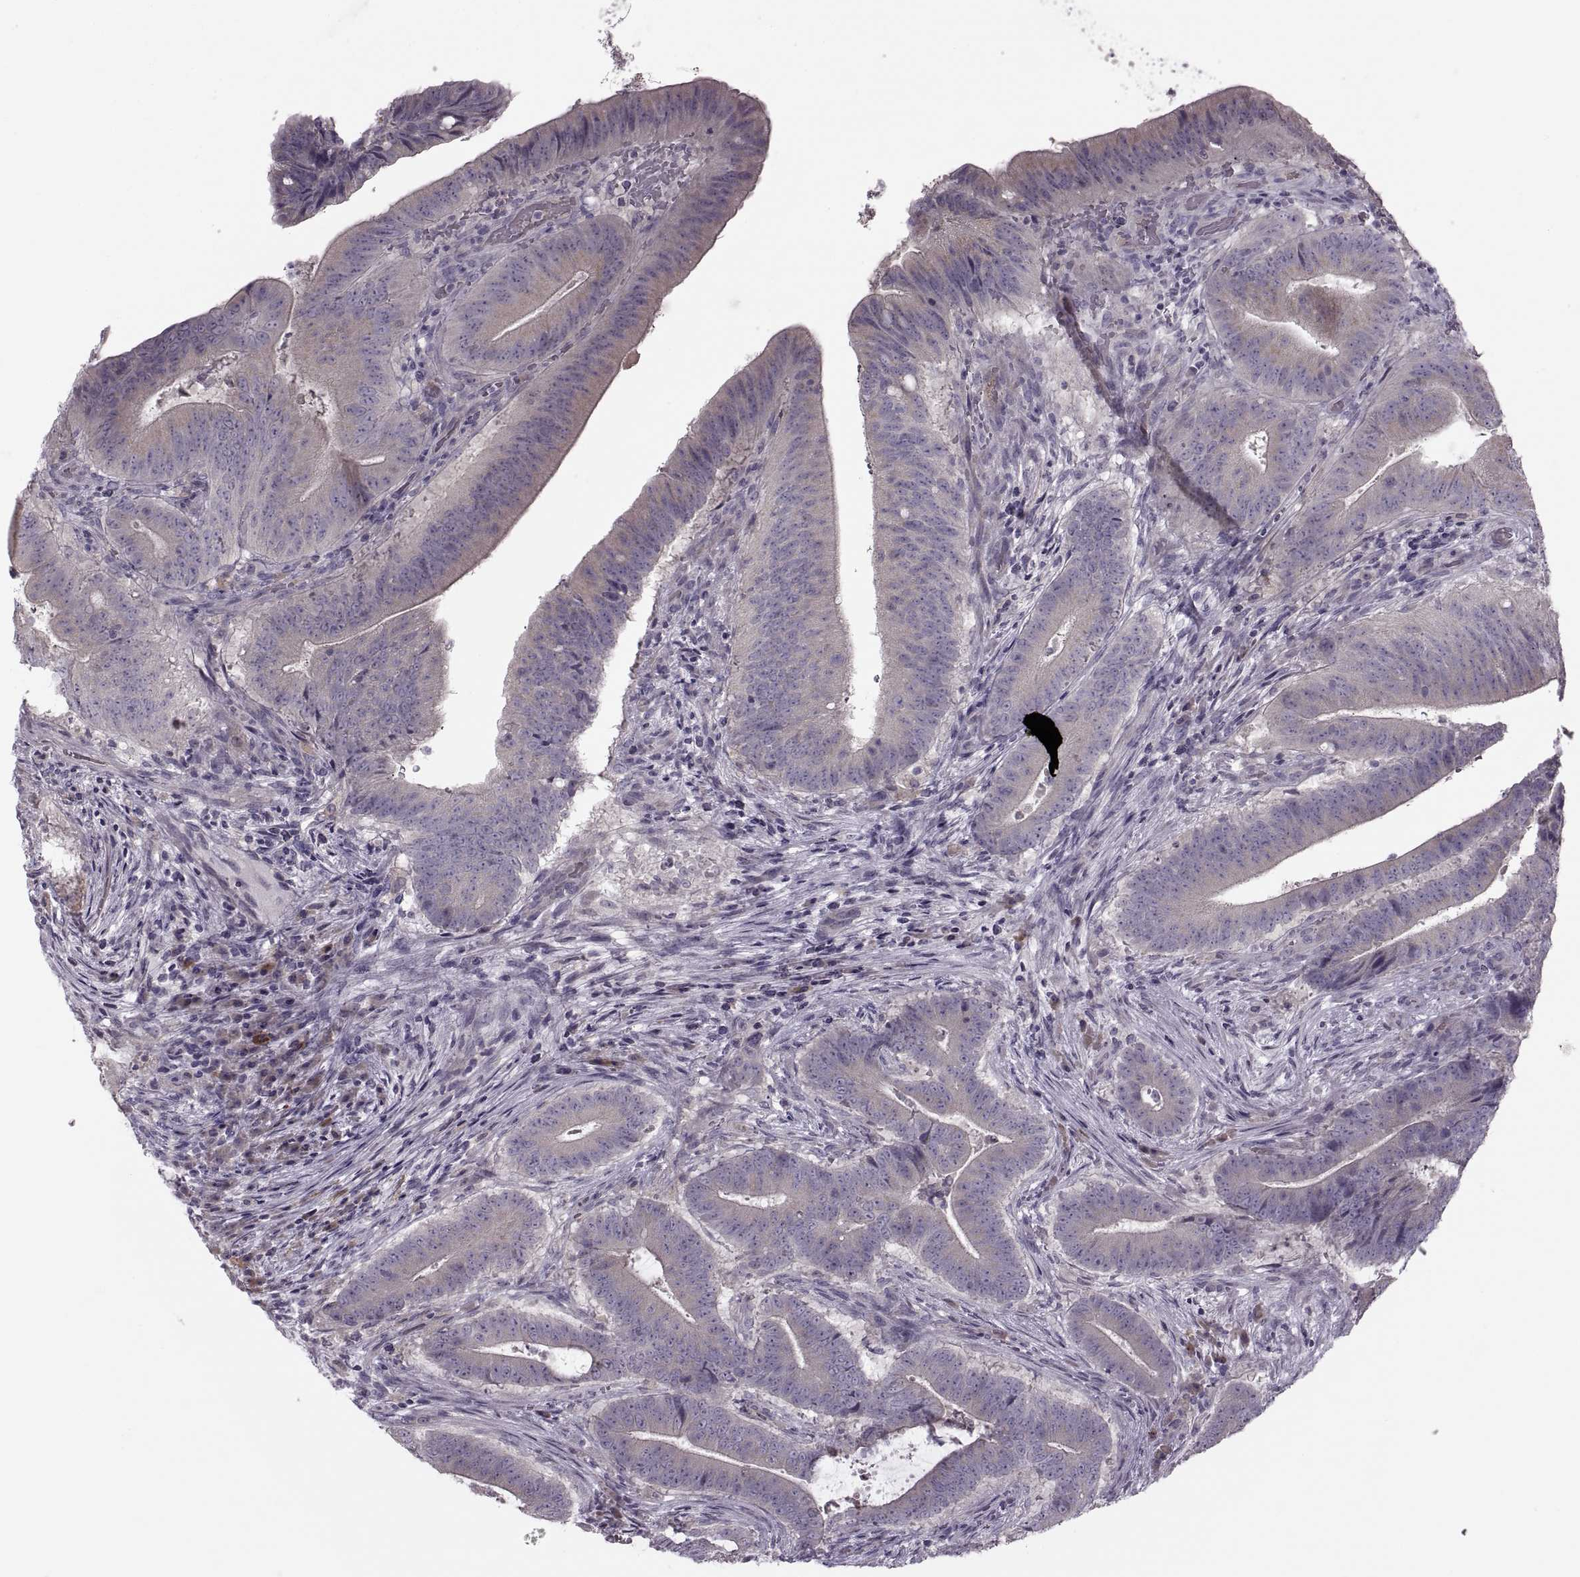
{"staining": {"intensity": "negative", "quantity": "none", "location": "none"}, "tissue": "colorectal cancer", "cell_type": "Tumor cells", "image_type": "cancer", "snomed": [{"axis": "morphology", "description": "Adenocarcinoma, NOS"}, {"axis": "topography", "description": "Colon"}], "caption": "Tumor cells are negative for brown protein staining in colorectal cancer (adenocarcinoma).", "gene": "H2AP", "patient": {"sex": "female", "age": 43}}